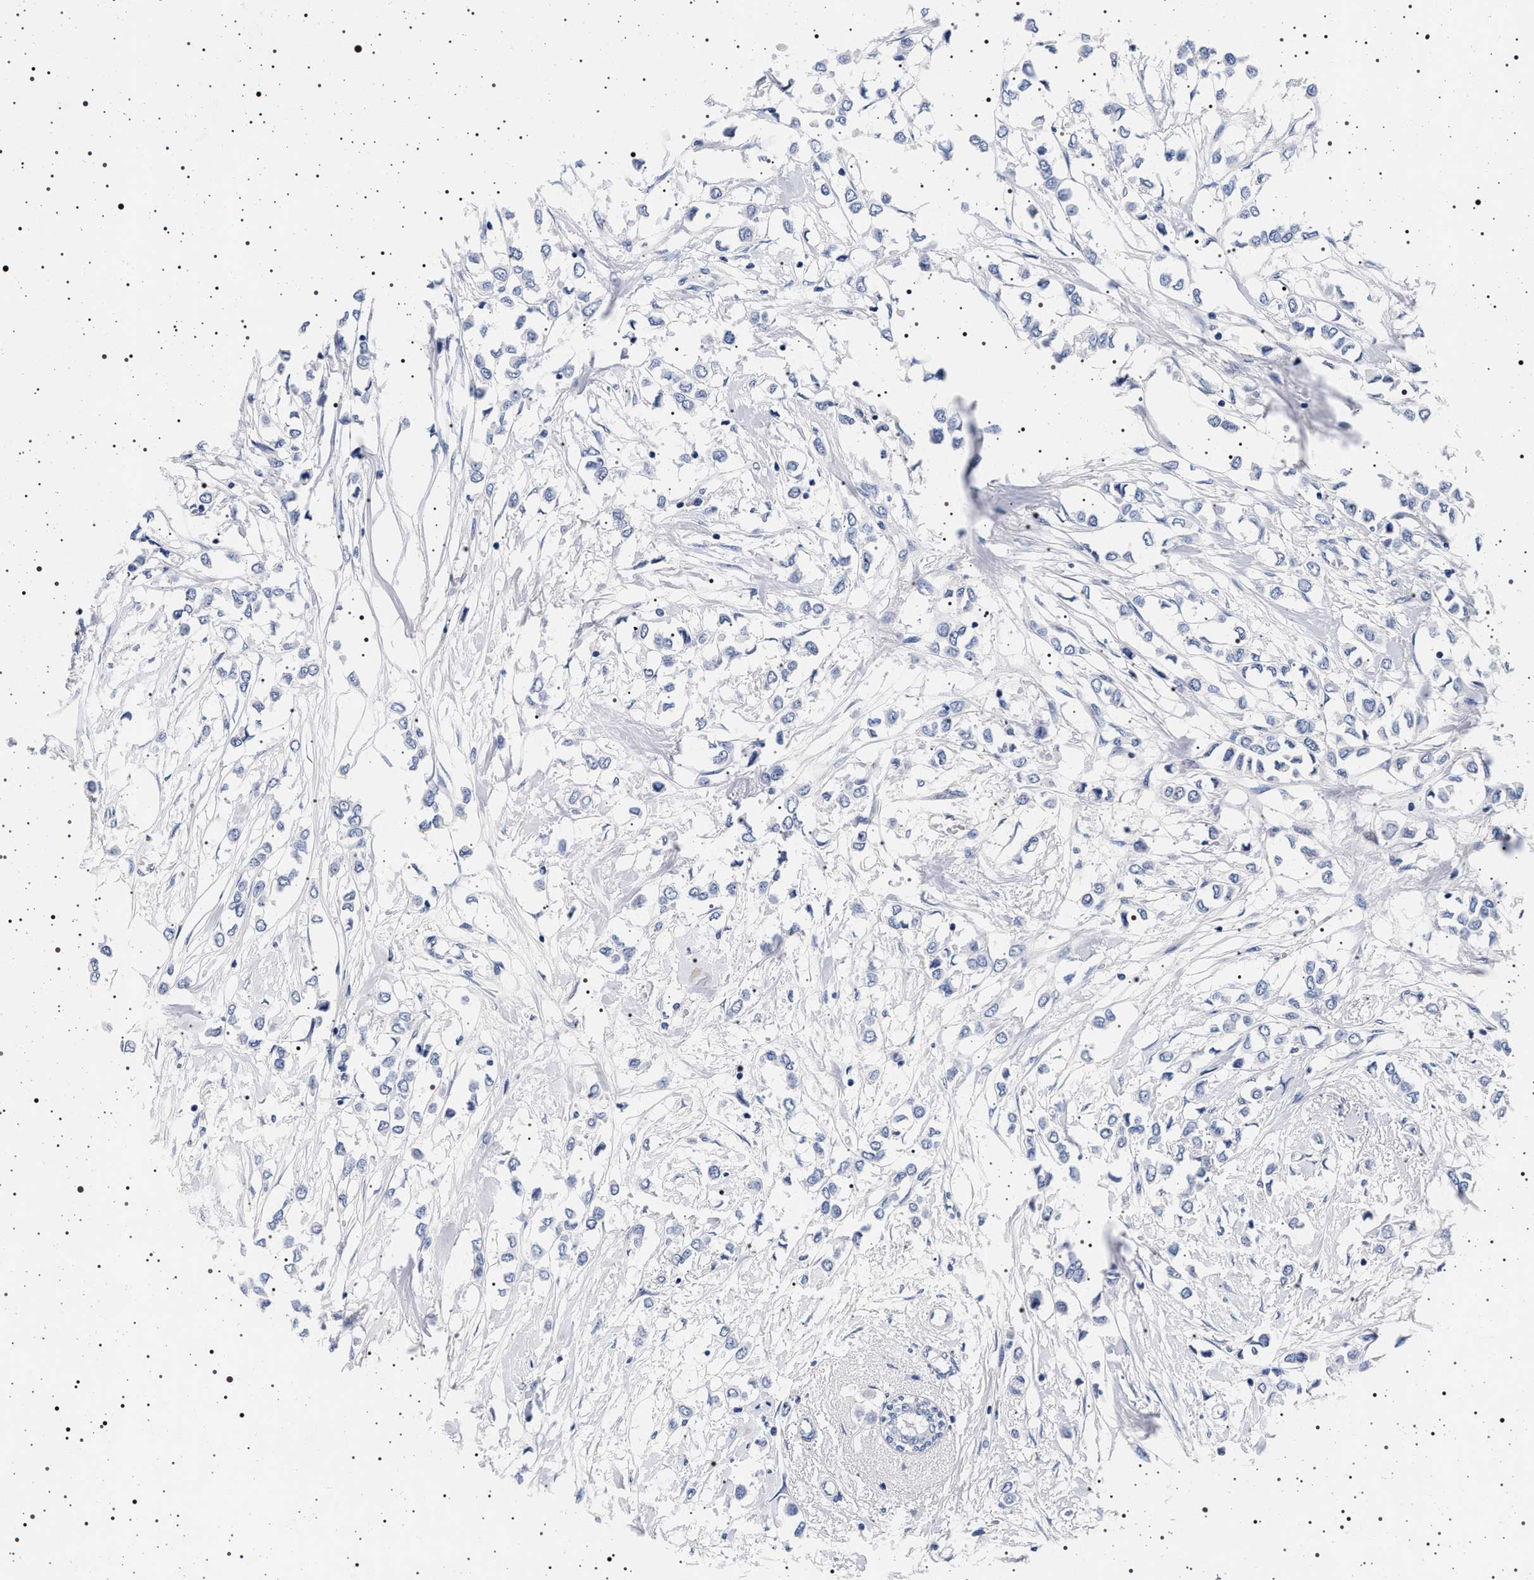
{"staining": {"intensity": "negative", "quantity": "none", "location": "none"}, "tissue": "breast cancer", "cell_type": "Tumor cells", "image_type": "cancer", "snomed": [{"axis": "morphology", "description": "Lobular carcinoma"}, {"axis": "topography", "description": "Breast"}], "caption": "DAB immunohistochemical staining of breast cancer shows no significant expression in tumor cells. (Immunohistochemistry, brightfield microscopy, high magnification).", "gene": "MAPK10", "patient": {"sex": "female", "age": 51}}